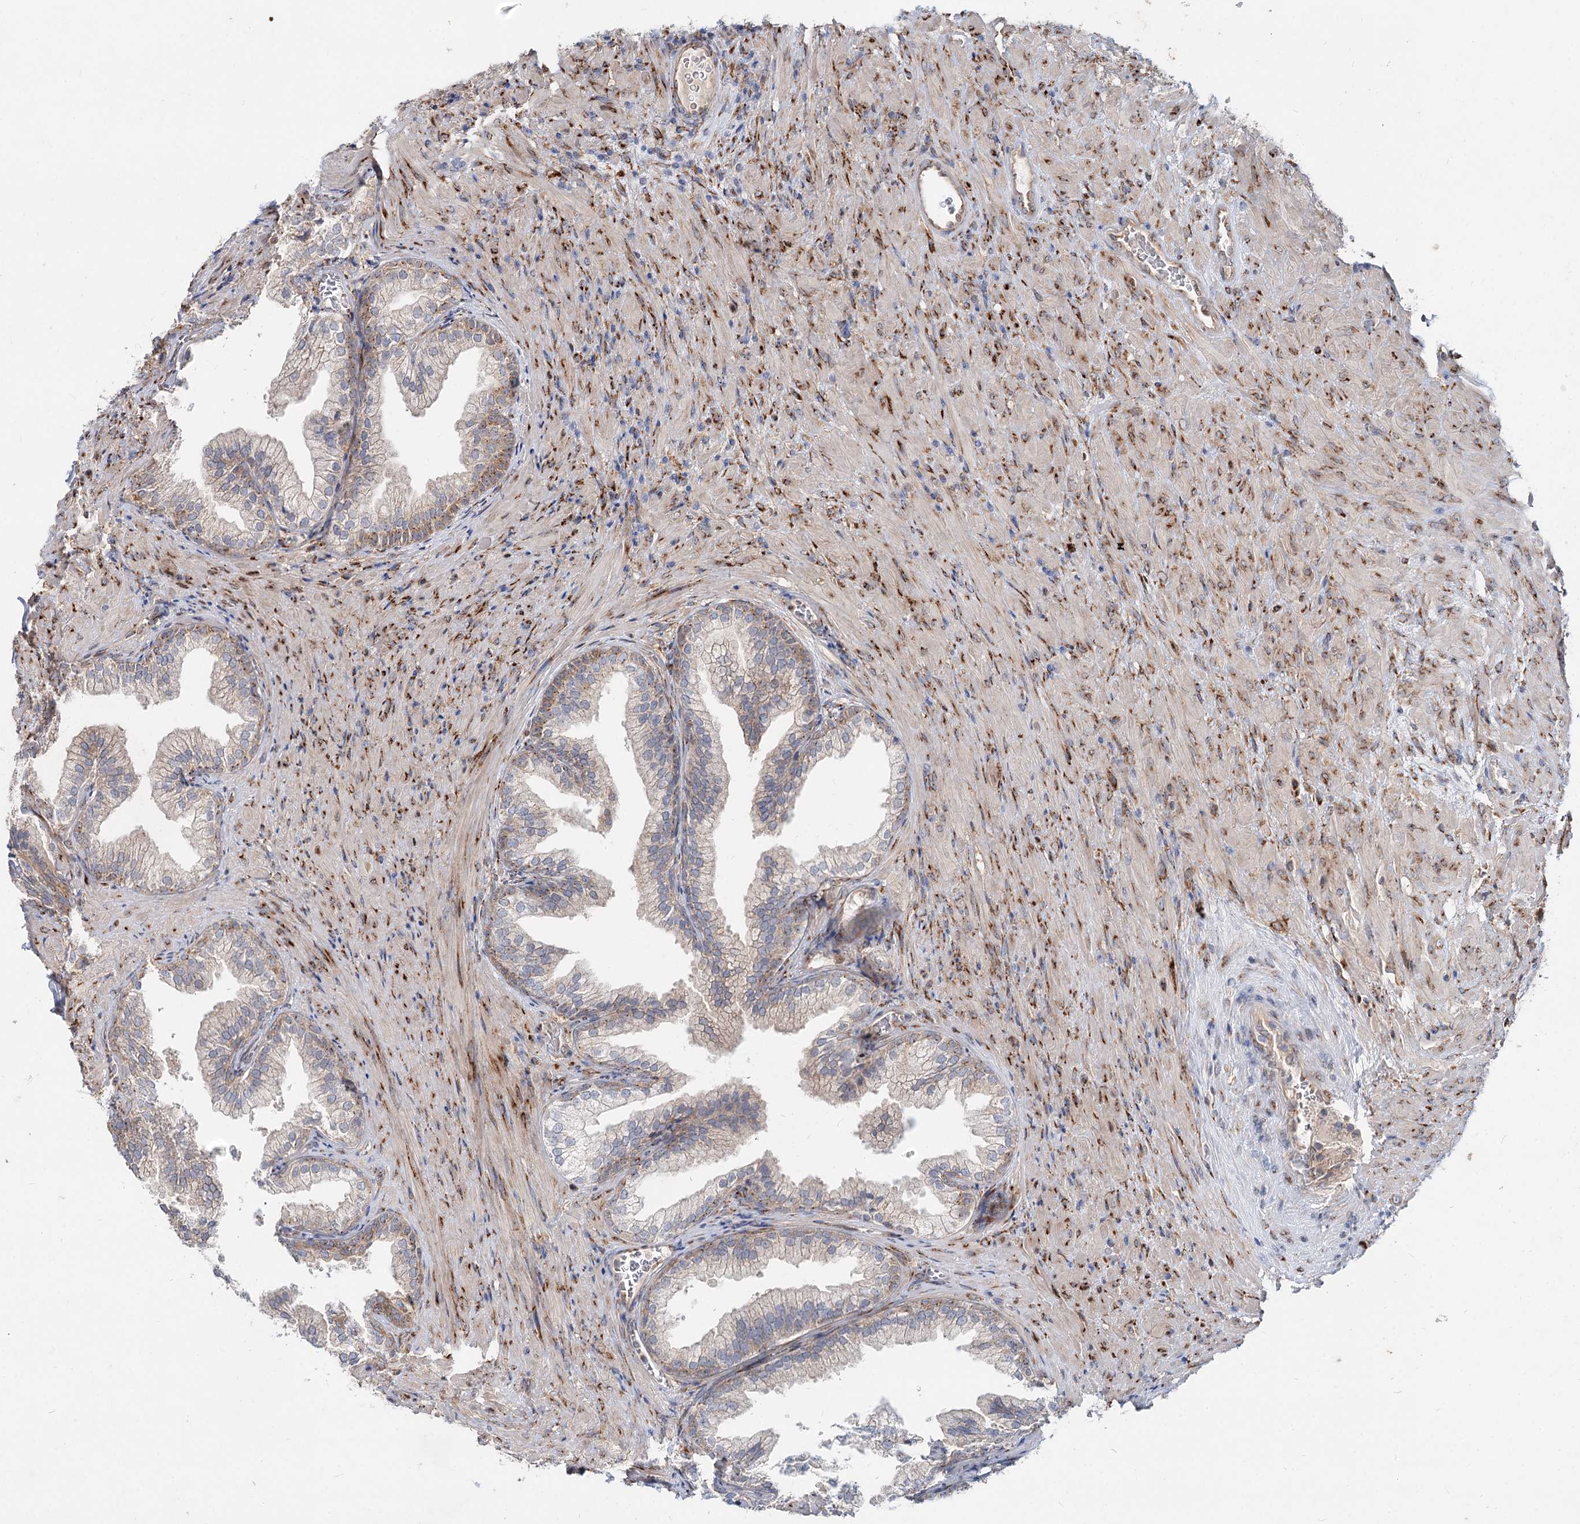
{"staining": {"intensity": "moderate", "quantity": "25%-75%", "location": "cytoplasmic/membranous"}, "tissue": "prostate", "cell_type": "Glandular cells", "image_type": "normal", "snomed": [{"axis": "morphology", "description": "Normal tissue, NOS"}, {"axis": "topography", "description": "Prostate"}], "caption": "Moderate cytoplasmic/membranous positivity is identified in approximately 25%-75% of glandular cells in normal prostate.", "gene": "SPART", "patient": {"sex": "male", "age": 76}}